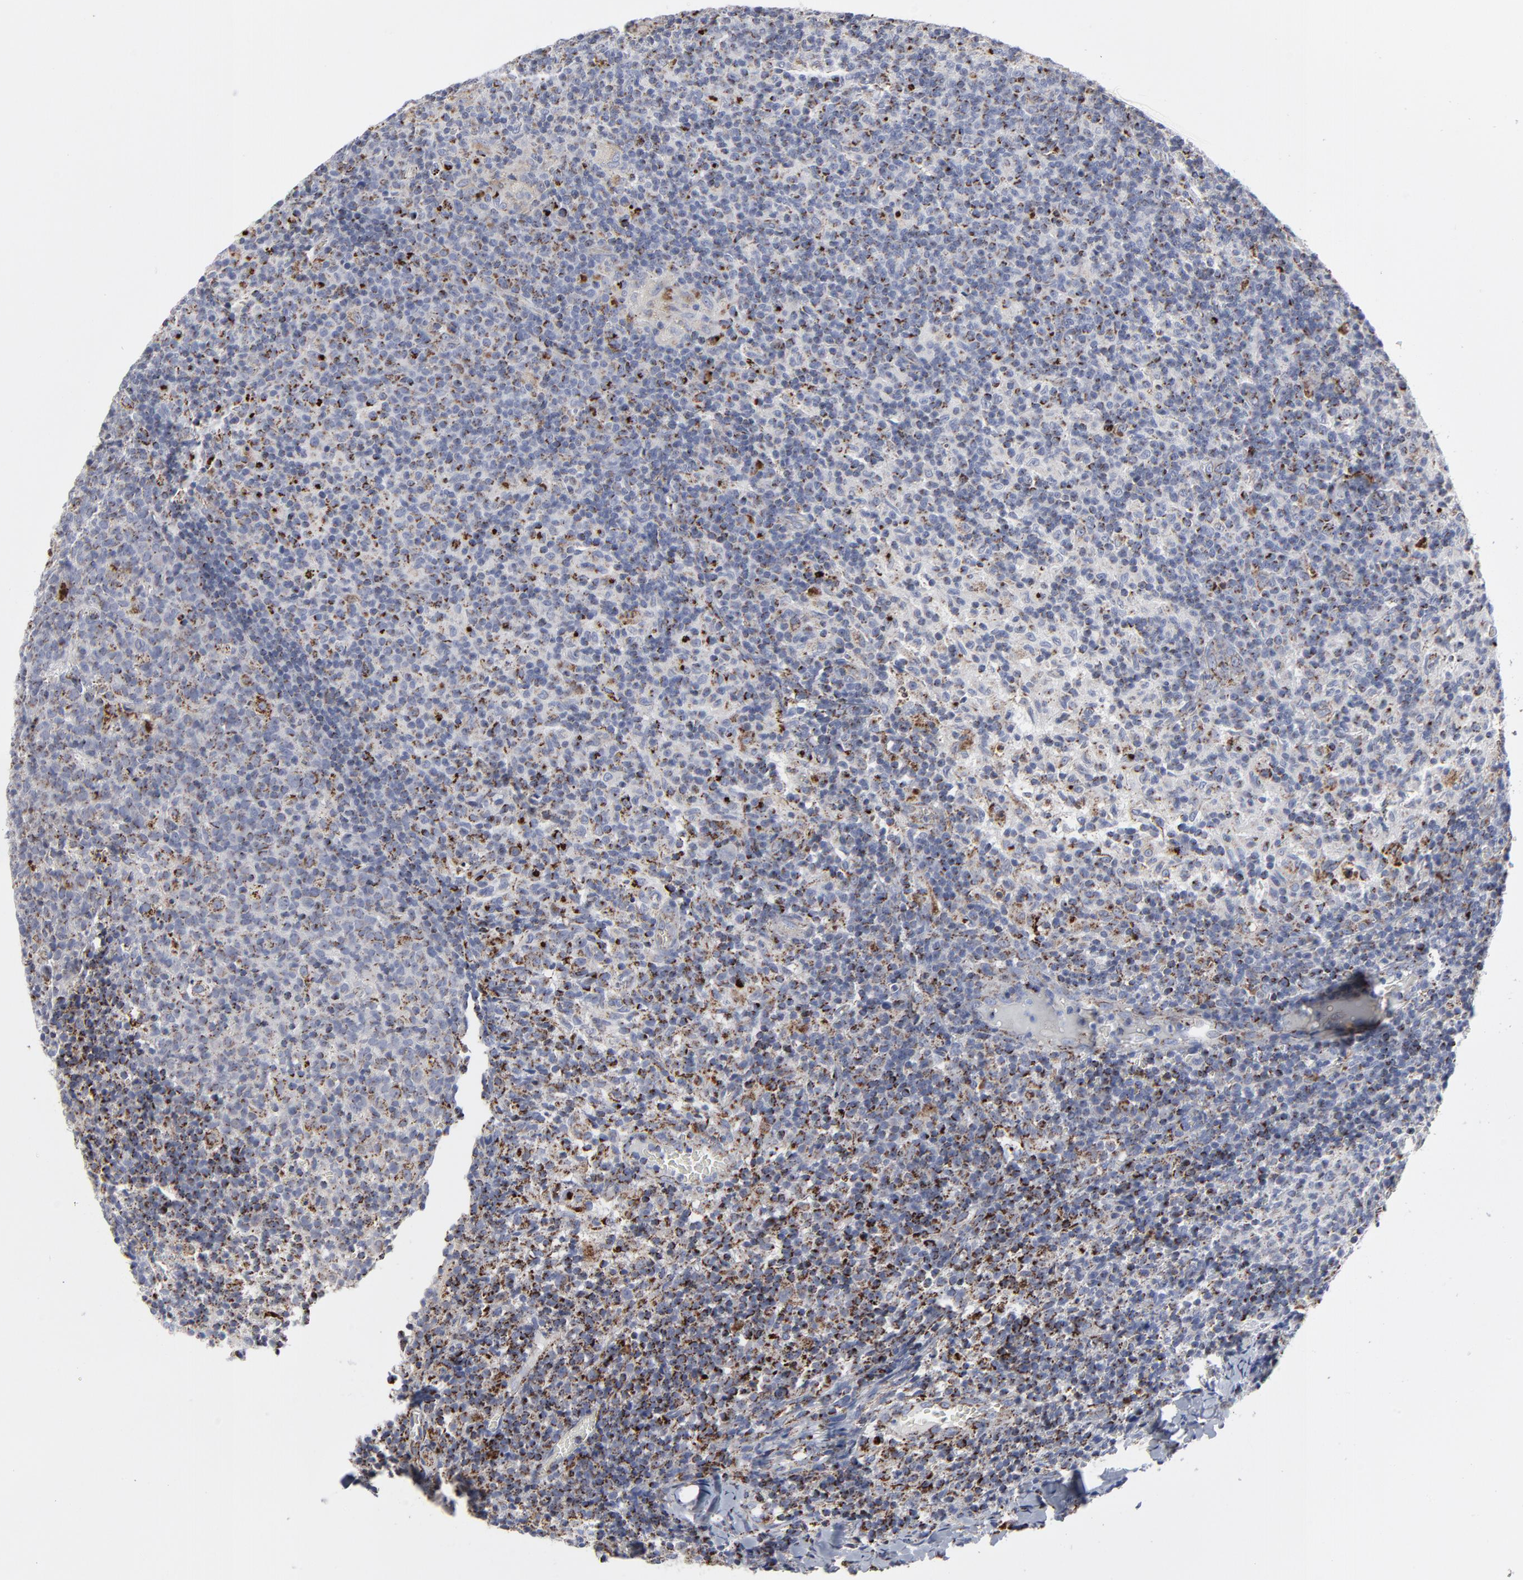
{"staining": {"intensity": "moderate", "quantity": "25%-75%", "location": "cytoplasmic/membranous"}, "tissue": "lymph node", "cell_type": "Germinal center cells", "image_type": "normal", "snomed": [{"axis": "morphology", "description": "Normal tissue, NOS"}, {"axis": "morphology", "description": "Inflammation, NOS"}, {"axis": "topography", "description": "Lymph node"}], "caption": "Immunohistochemical staining of unremarkable human lymph node shows moderate cytoplasmic/membranous protein positivity in approximately 25%-75% of germinal center cells. Immunohistochemistry (ihc) stains the protein of interest in brown and the nuclei are stained blue.", "gene": "TXNRD2", "patient": {"sex": "male", "age": 55}}